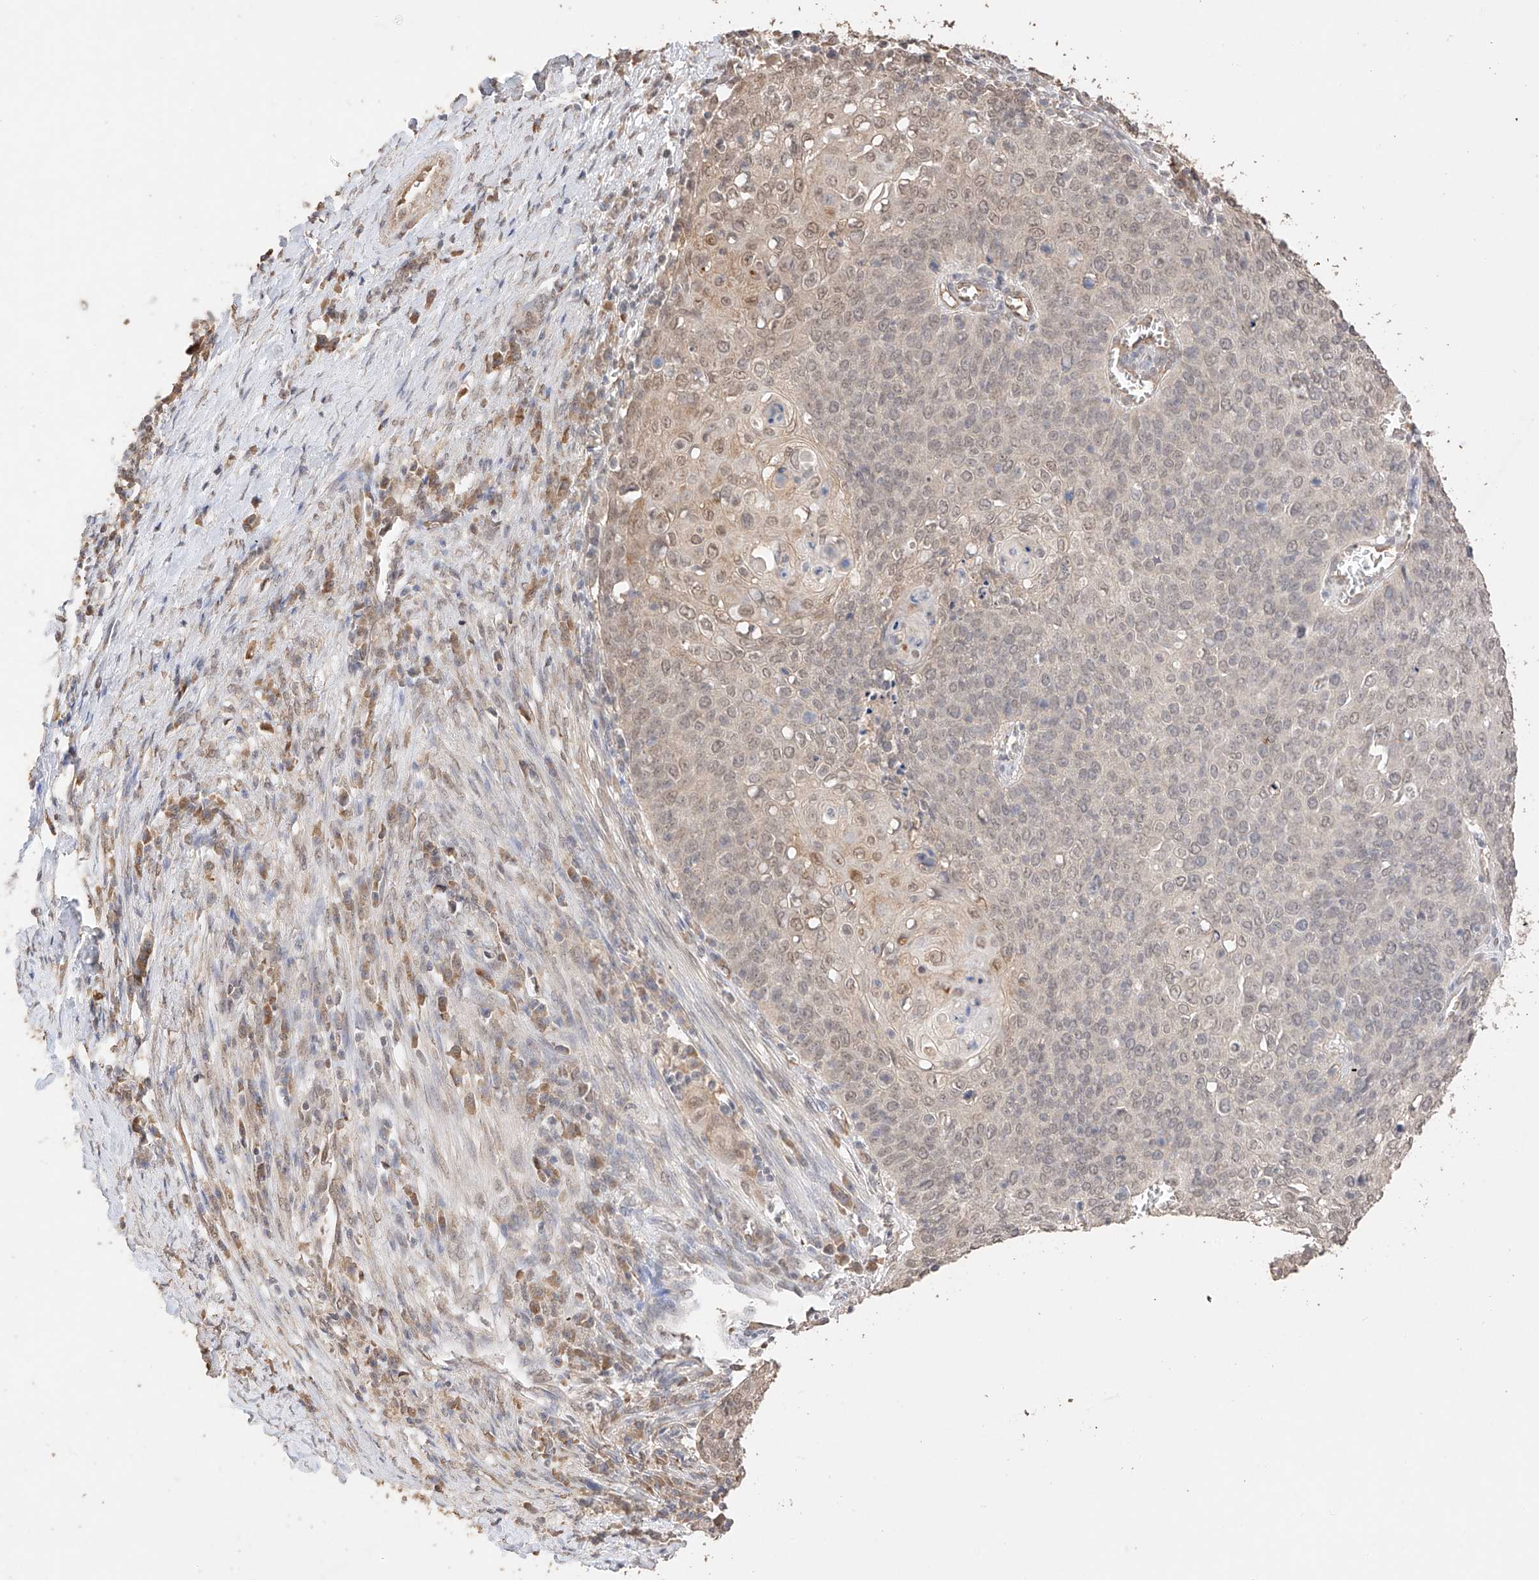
{"staining": {"intensity": "moderate", "quantity": ">75%", "location": "cytoplasmic/membranous,nuclear"}, "tissue": "cervical cancer", "cell_type": "Tumor cells", "image_type": "cancer", "snomed": [{"axis": "morphology", "description": "Squamous cell carcinoma, NOS"}, {"axis": "topography", "description": "Cervix"}], "caption": "Moderate cytoplasmic/membranous and nuclear positivity is appreciated in approximately >75% of tumor cells in cervical cancer.", "gene": "IL22RA2", "patient": {"sex": "female", "age": 39}}